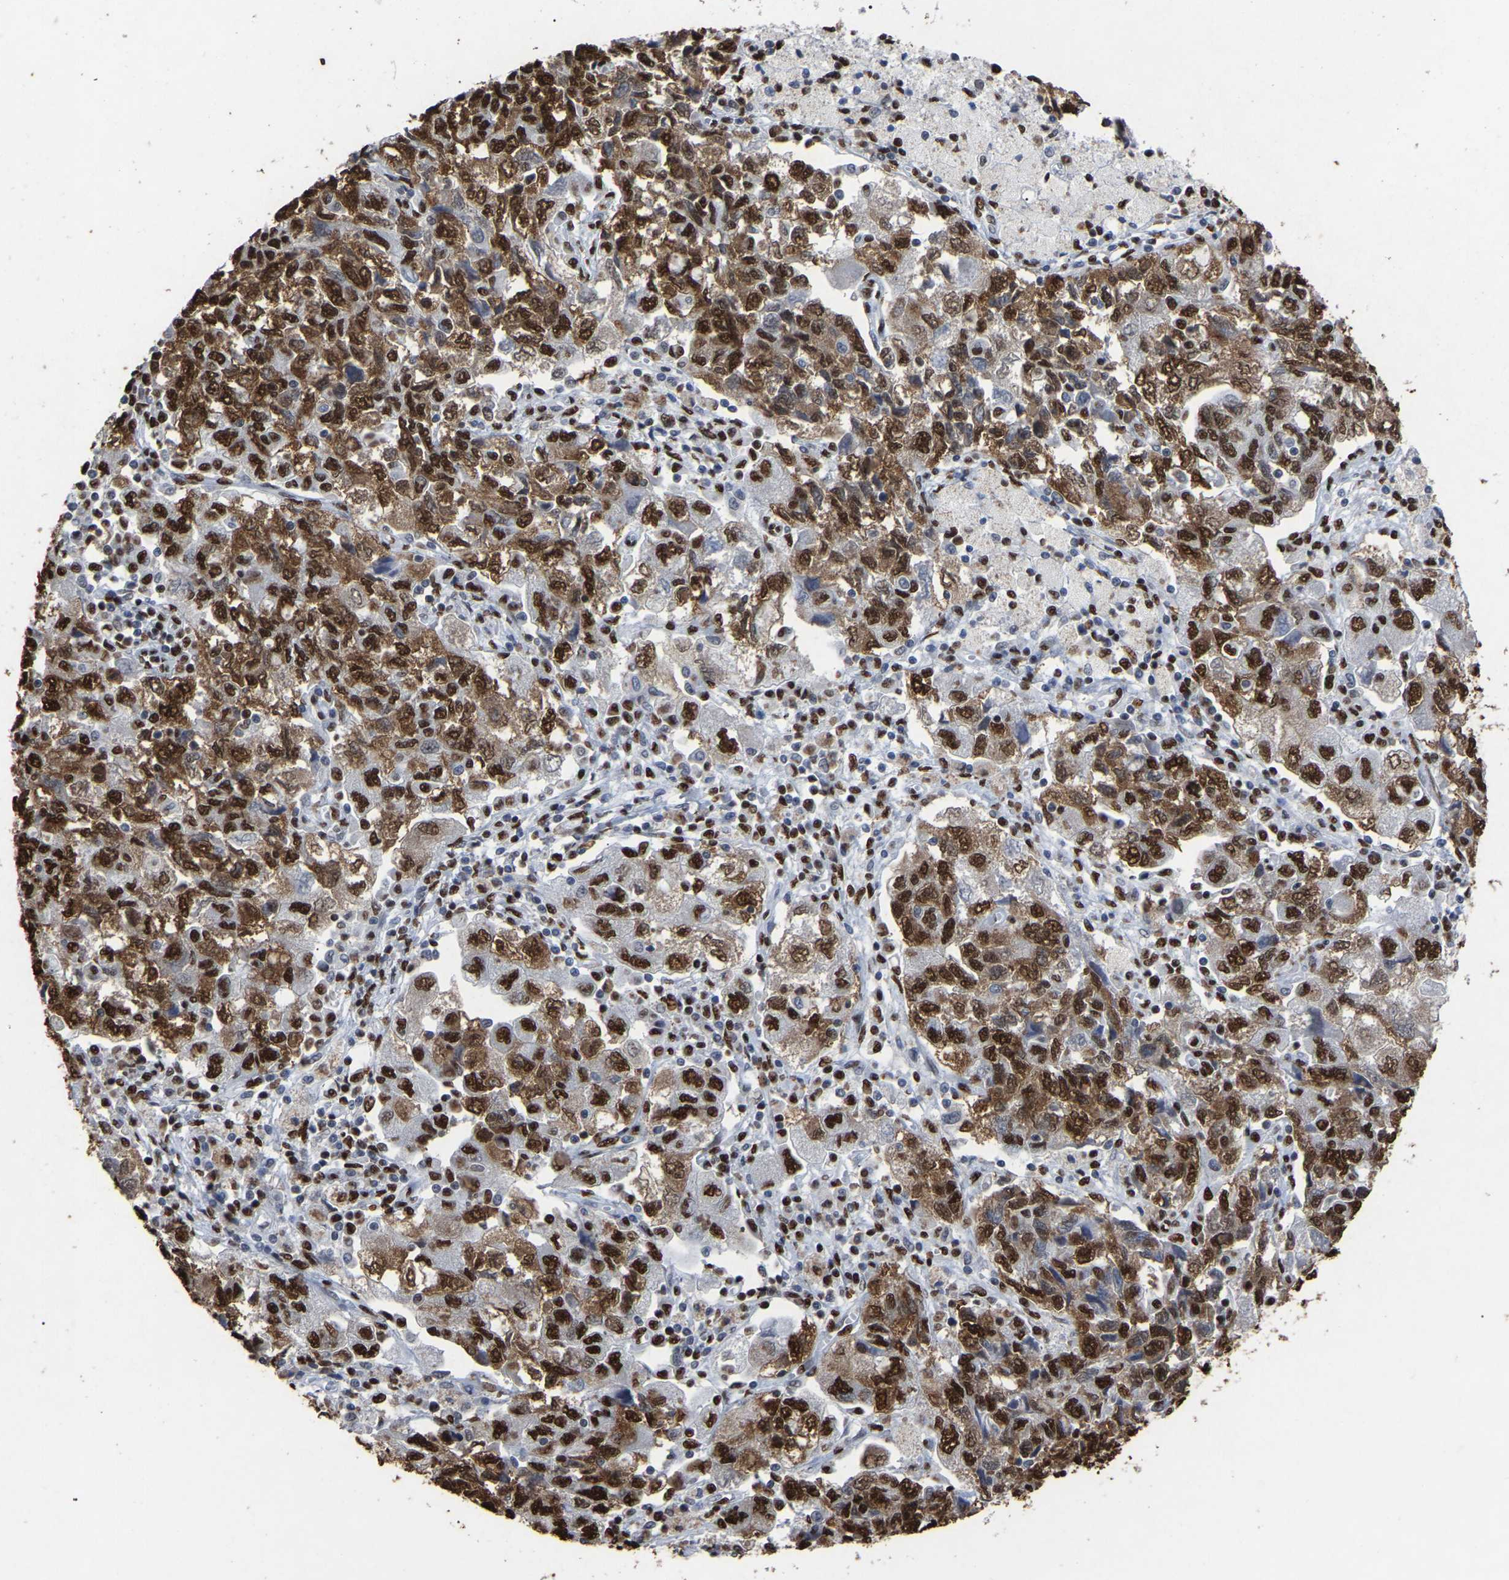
{"staining": {"intensity": "strong", "quantity": ">75%", "location": "cytoplasmic/membranous,nuclear"}, "tissue": "ovarian cancer", "cell_type": "Tumor cells", "image_type": "cancer", "snomed": [{"axis": "morphology", "description": "Carcinoma, NOS"}, {"axis": "morphology", "description": "Cystadenocarcinoma, serous, NOS"}, {"axis": "topography", "description": "Ovary"}], "caption": "Tumor cells exhibit high levels of strong cytoplasmic/membranous and nuclear positivity in approximately >75% of cells in ovarian carcinoma.", "gene": "RBL2", "patient": {"sex": "female", "age": 69}}